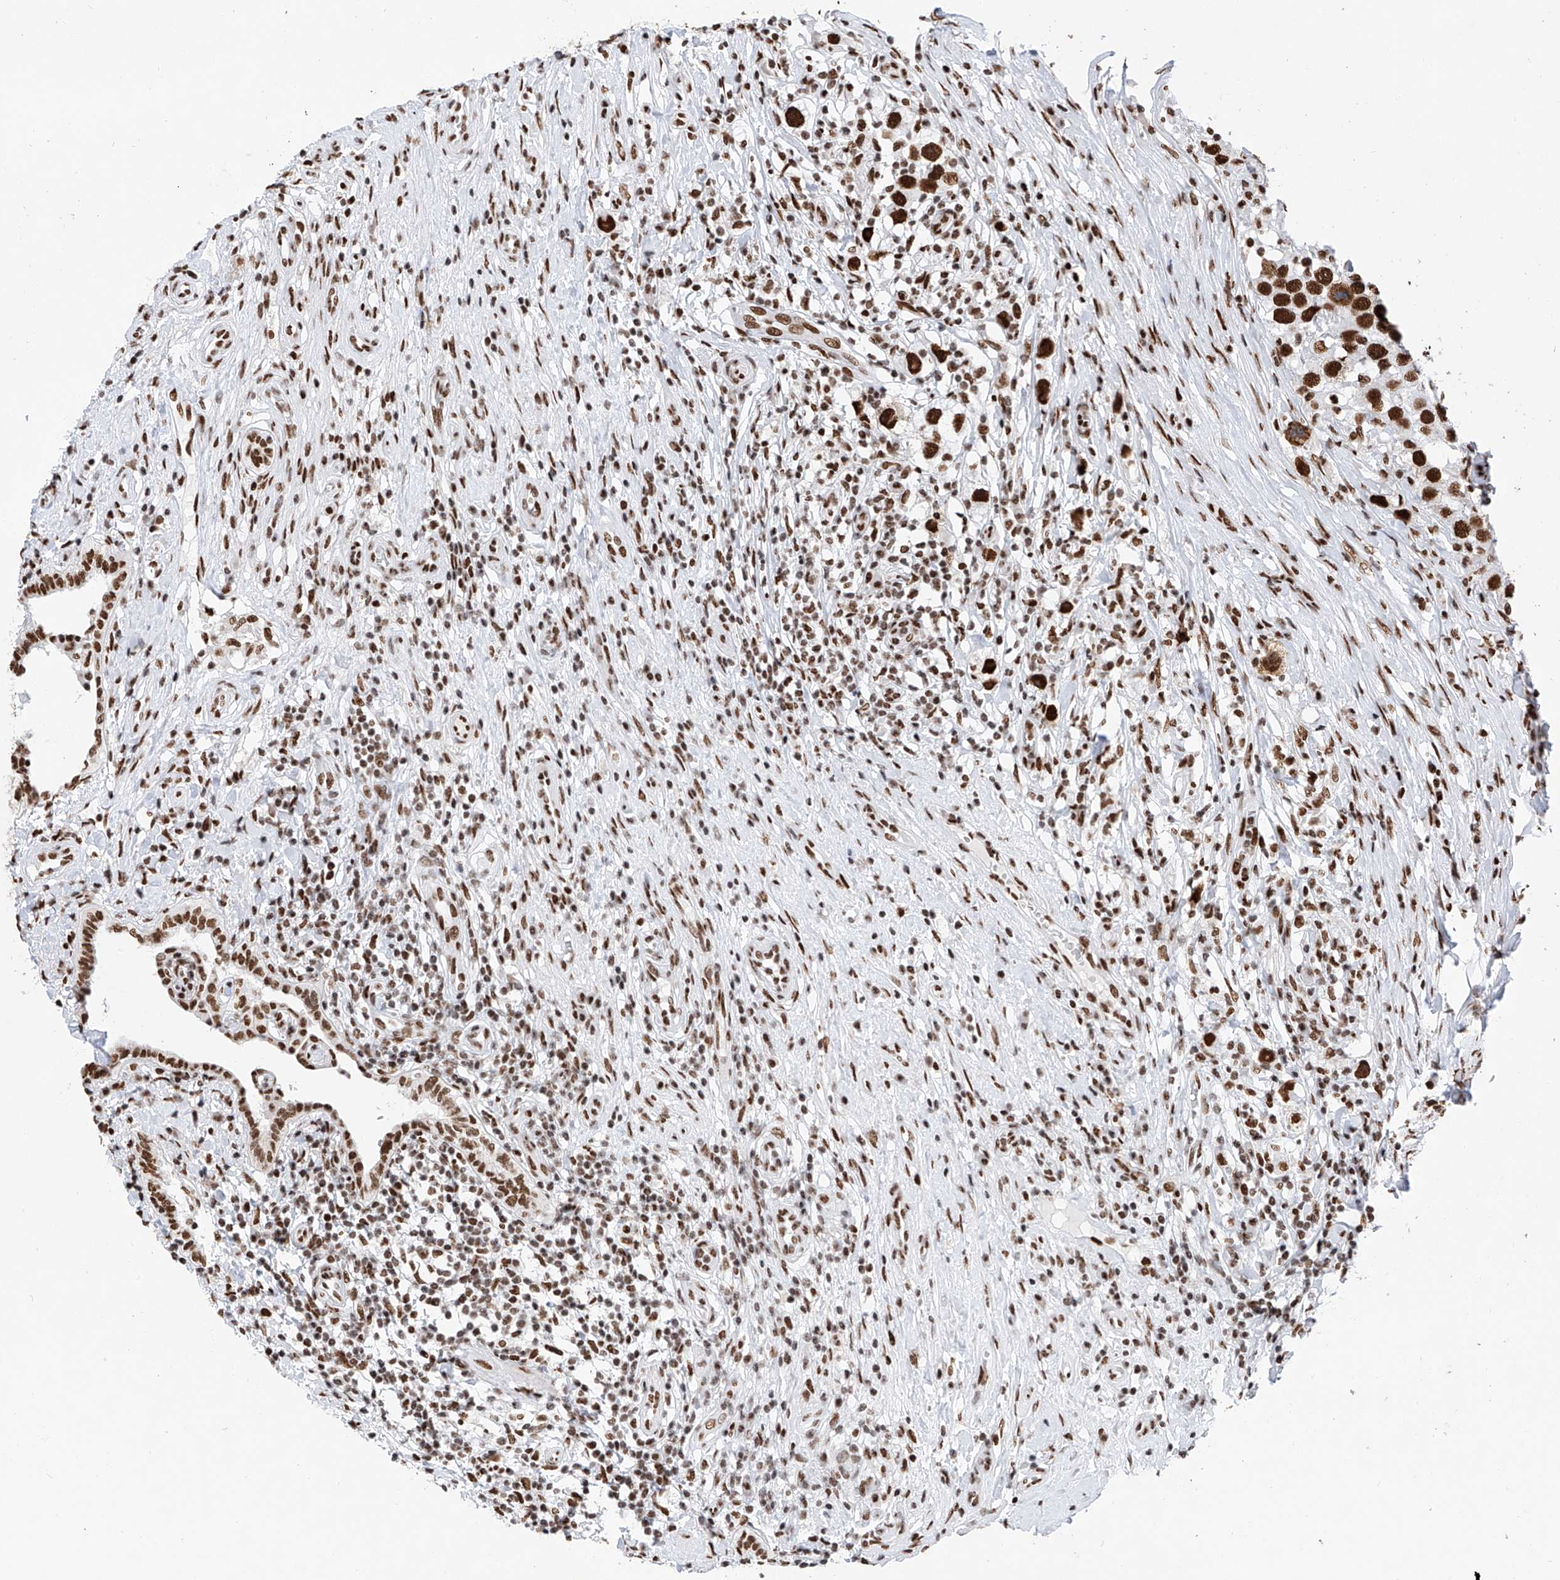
{"staining": {"intensity": "strong", "quantity": ">75%", "location": "nuclear"}, "tissue": "testis cancer", "cell_type": "Tumor cells", "image_type": "cancer", "snomed": [{"axis": "morphology", "description": "Seminoma, NOS"}, {"axis": "topography", "description": "Testis"}], "caption": "Seminoma (testis) was stained to show a protein in brown. There is high levels of strong nuclear positivity in about >75% of tumor cells.", "gene": "SRSF6", "patient": {"sex": "male", "age": 49}}